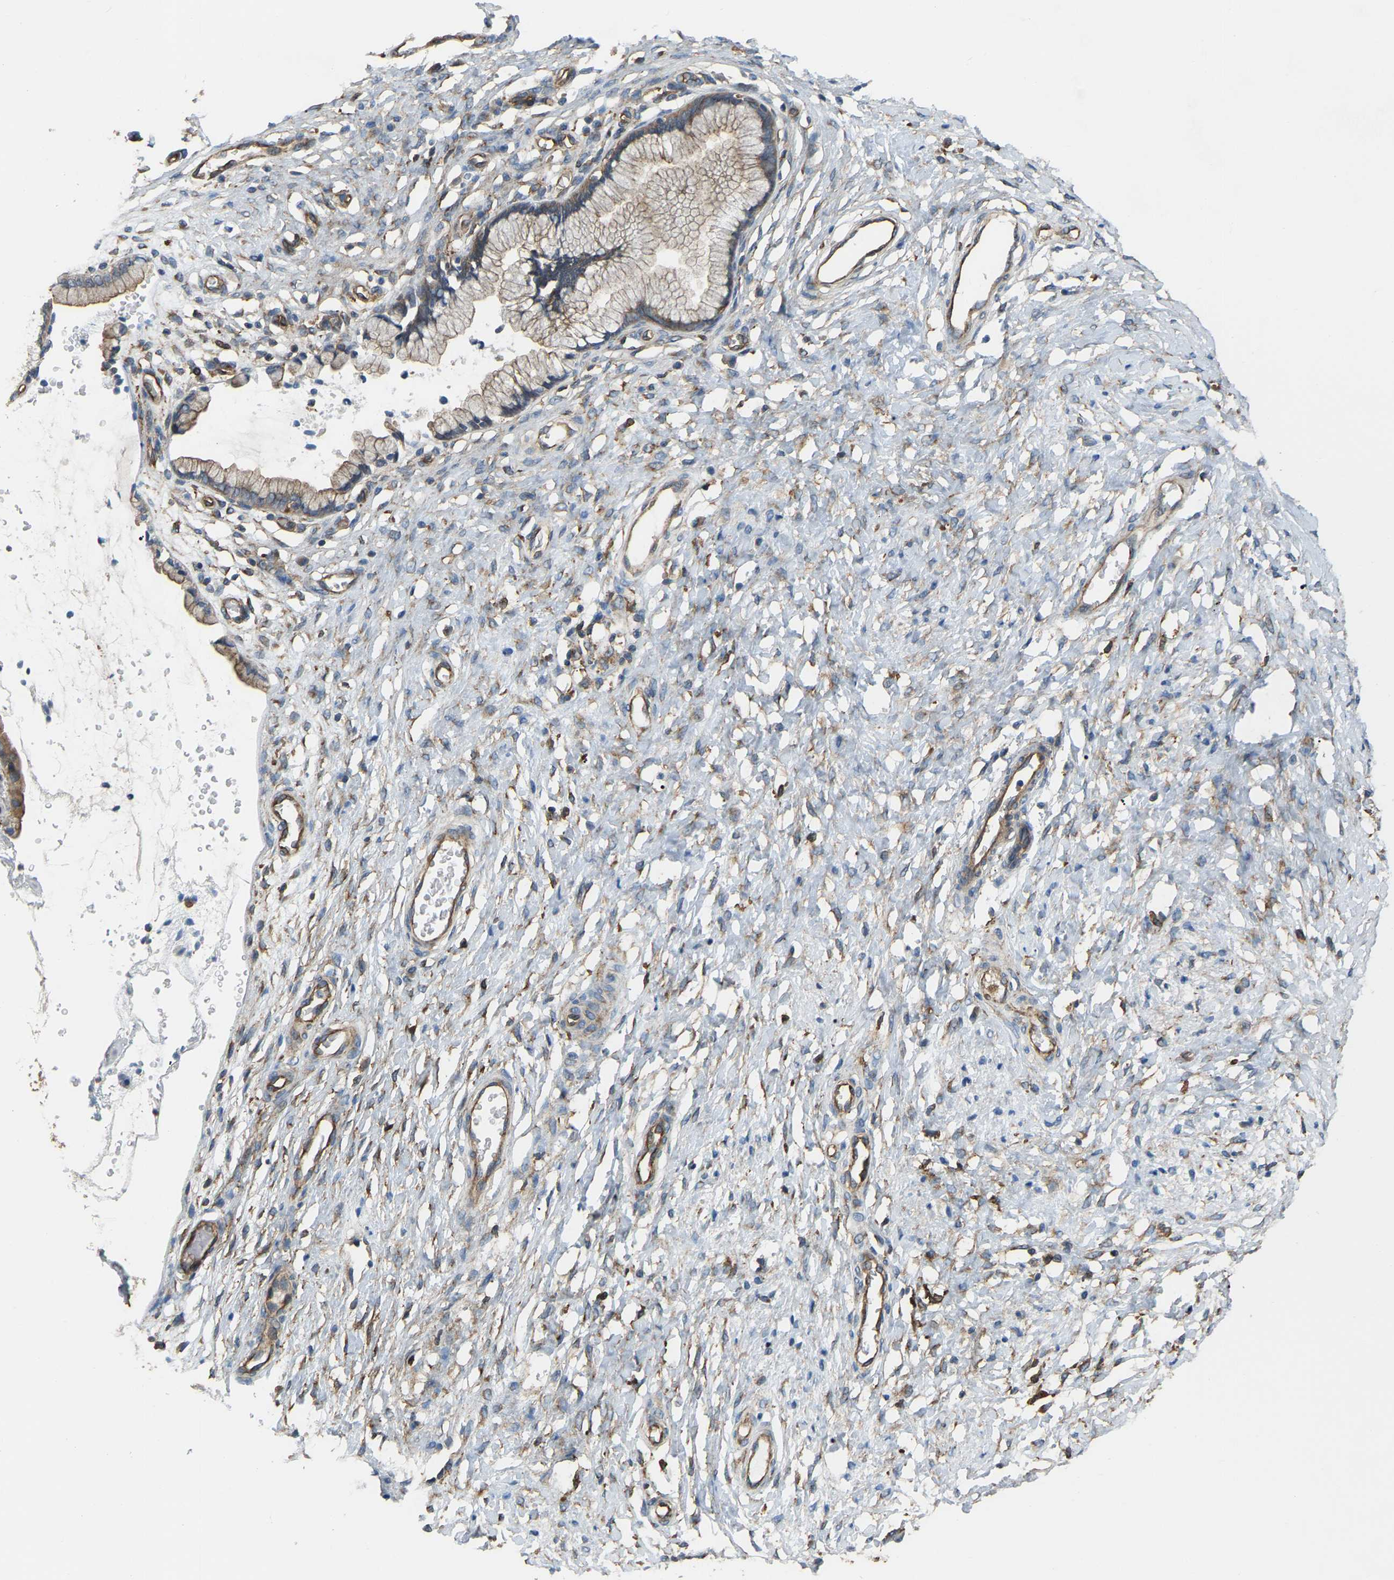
{"staining": {"intensity": "weak", "quantity": ">75%", "location": "cytoplasmic/membranous"}, "tissue": "cervix", "cell_type": "Glandular cells", "image_type": "normal", "snomed": [{"axis": "morphology", "description": "Normal tissue, NOS"}, {"axis": "topography", "description": "Cervix"}], "caption": "Cervix stained for a protein exhibits weak cytoplasmic/membranous positivity in glandular cells. The protein is shown in brown color, while the nuclei are stained blue.", "gene": "PICALM", "patient": {"sex": "female", "age": 55}}